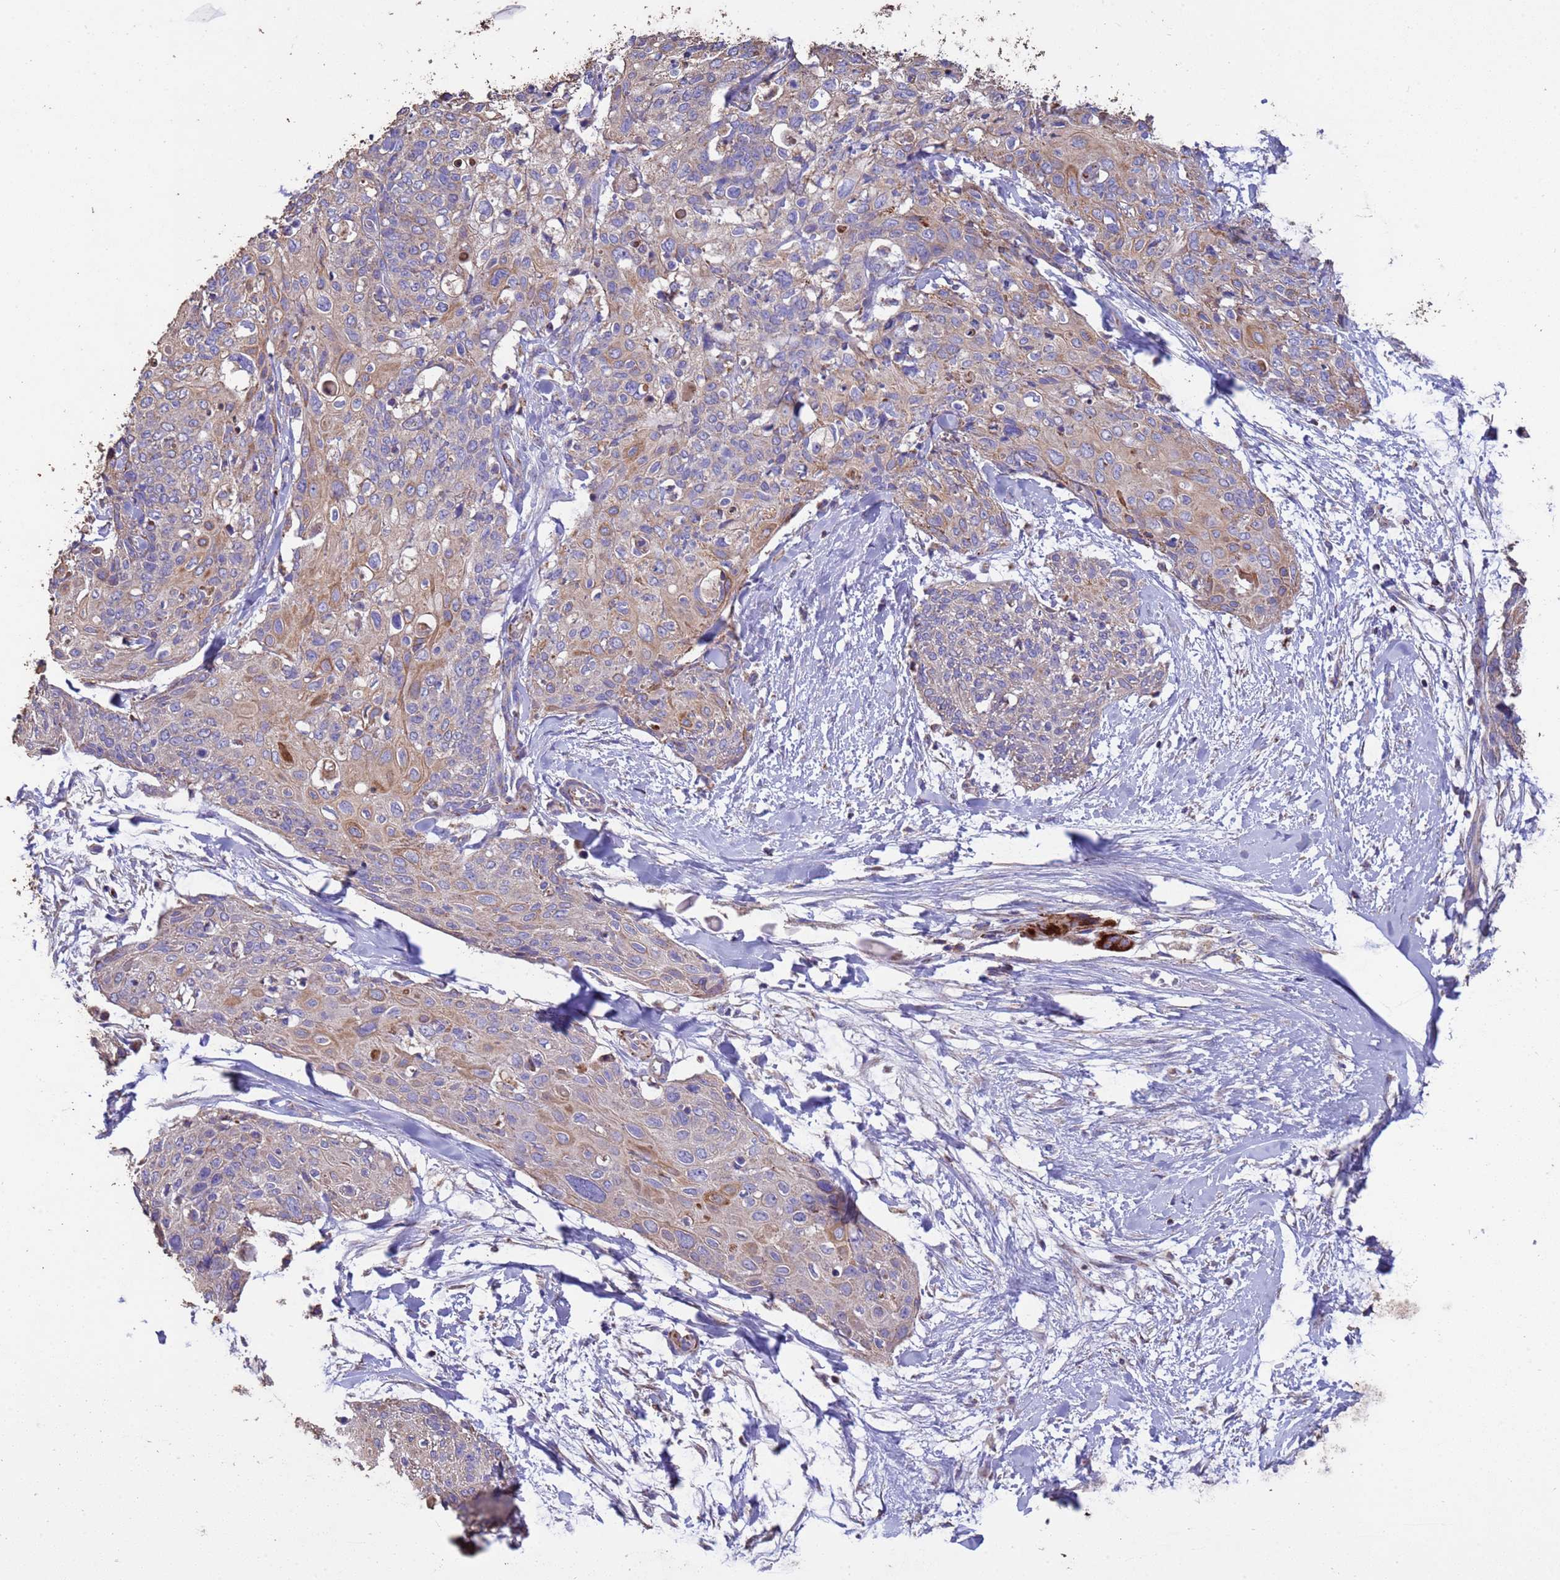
{"staining": {"intensity": "moderate", "quantity": "<25%", "location": "cytoplasmic/membranous"}, "tissue": "skin cancer", "cell_type": "Tumor cells", "image_type": "cancer", "snomed": [{"axis": "morphology", "description": "Squamous cell carcinoma, NOS"}, {"axis": "topography", "description": "Skin"}, {"axis": "topography", "description": "Vulva"}], "caption": "A photomicrograph of skin squamous cell carcinoma stained for a protein exhibits moderate cytoplasmic/membranous brown staining in tumor cells.", "gene": "ZNFX1", "patient": {"sex": "female", "age": 85}}